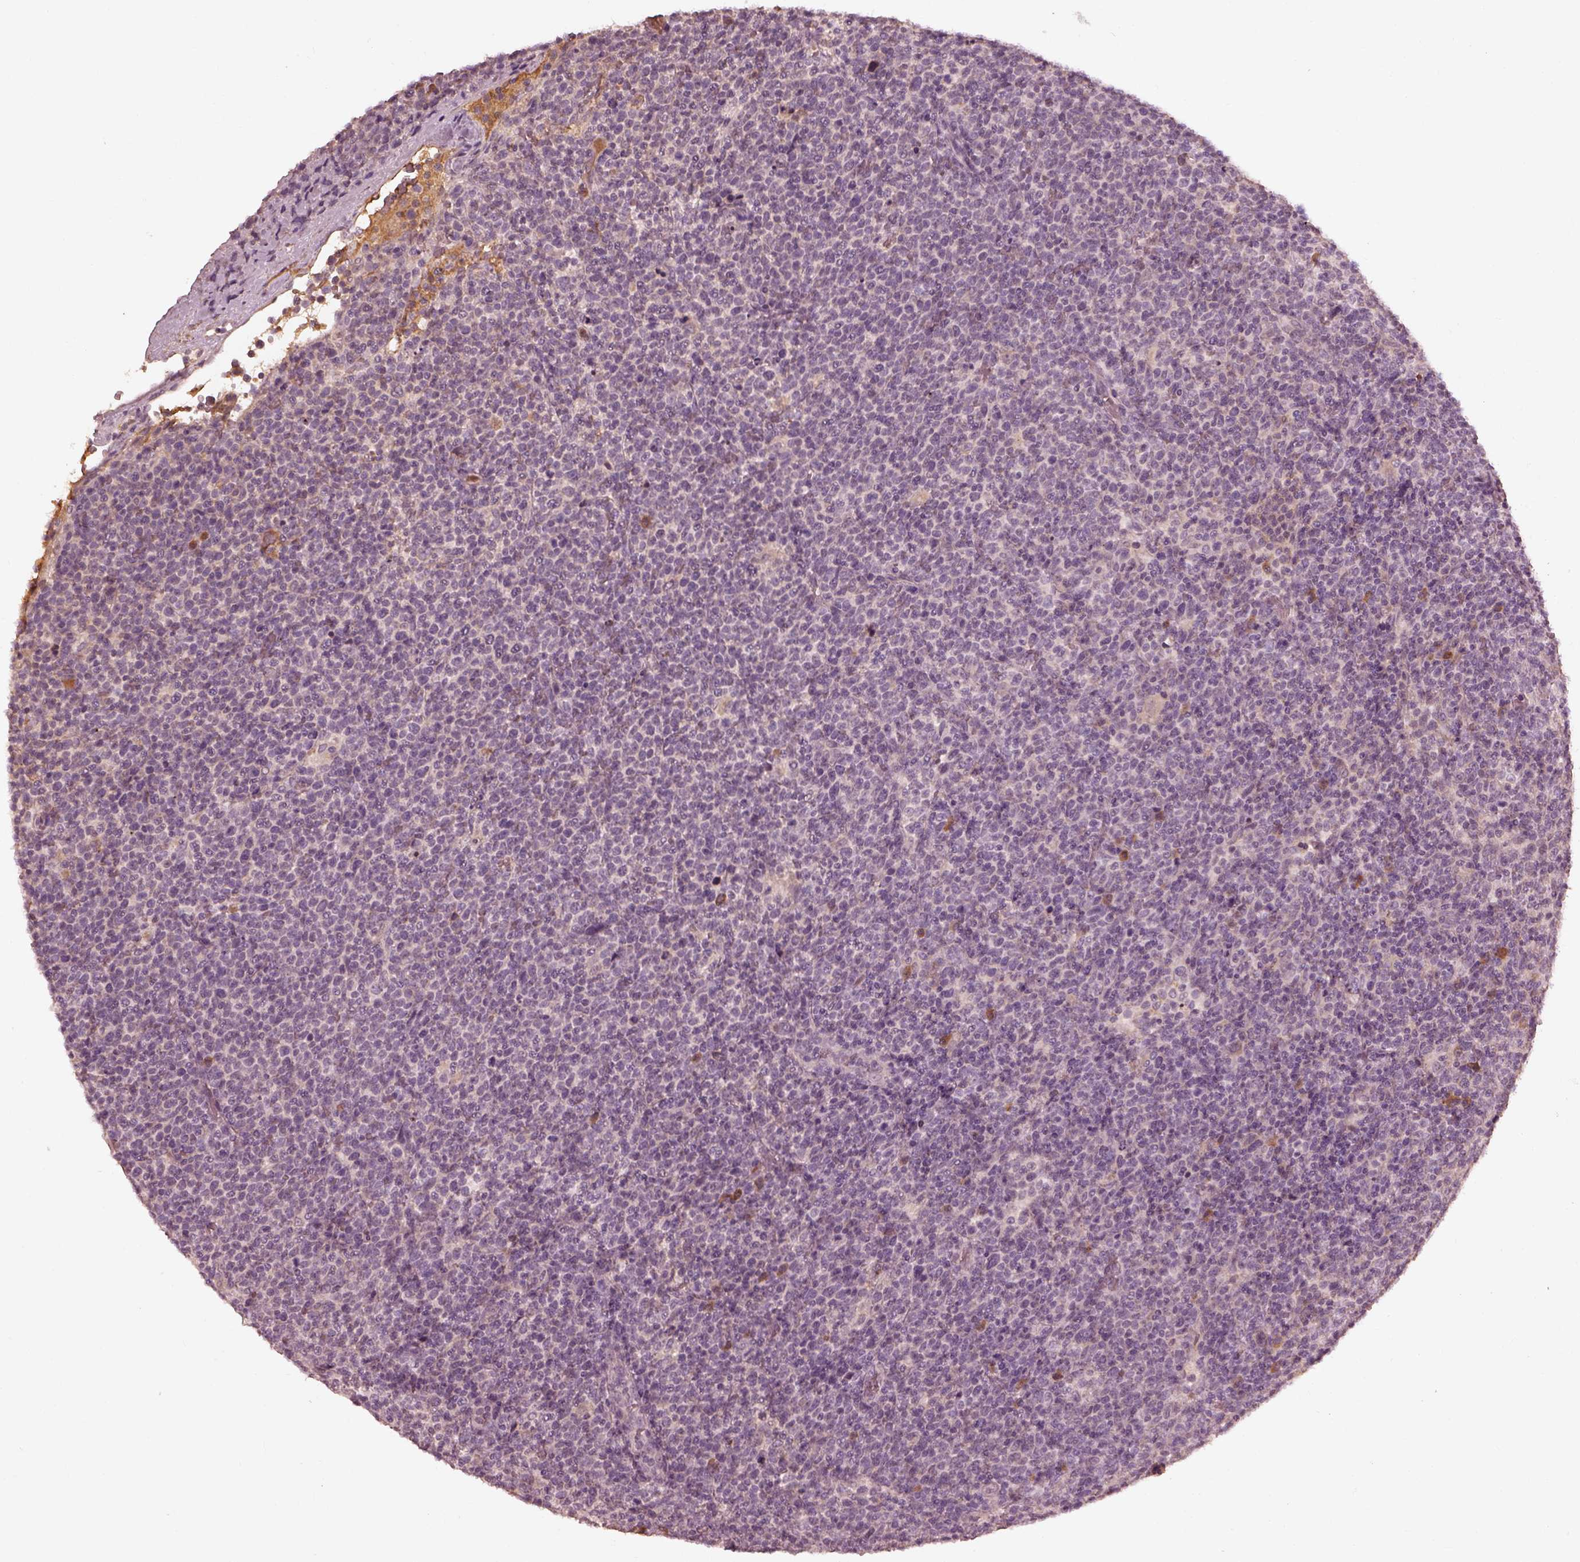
{"staining": {"intensity": "moderate", "quantity": "<25%", "location": "cytoplasmic/membranous"}, "tissue": "lymphoma", "cell_type": "Tumor cells", "image_type": "cancer", "snomed": [{"axis": "morphology", "description": "Malignant lymphoma, non-Hodgkin's type, High grade"}, {"axis": "topography", "description": "Lymph node"}], "caption": "Protein staining displays moderate cytoplasmic/membranous expression in approximately <25% of tumor cells in lymphoma.", "gene": "CALR3", "patient": {"sex": "male", "age": 61}}